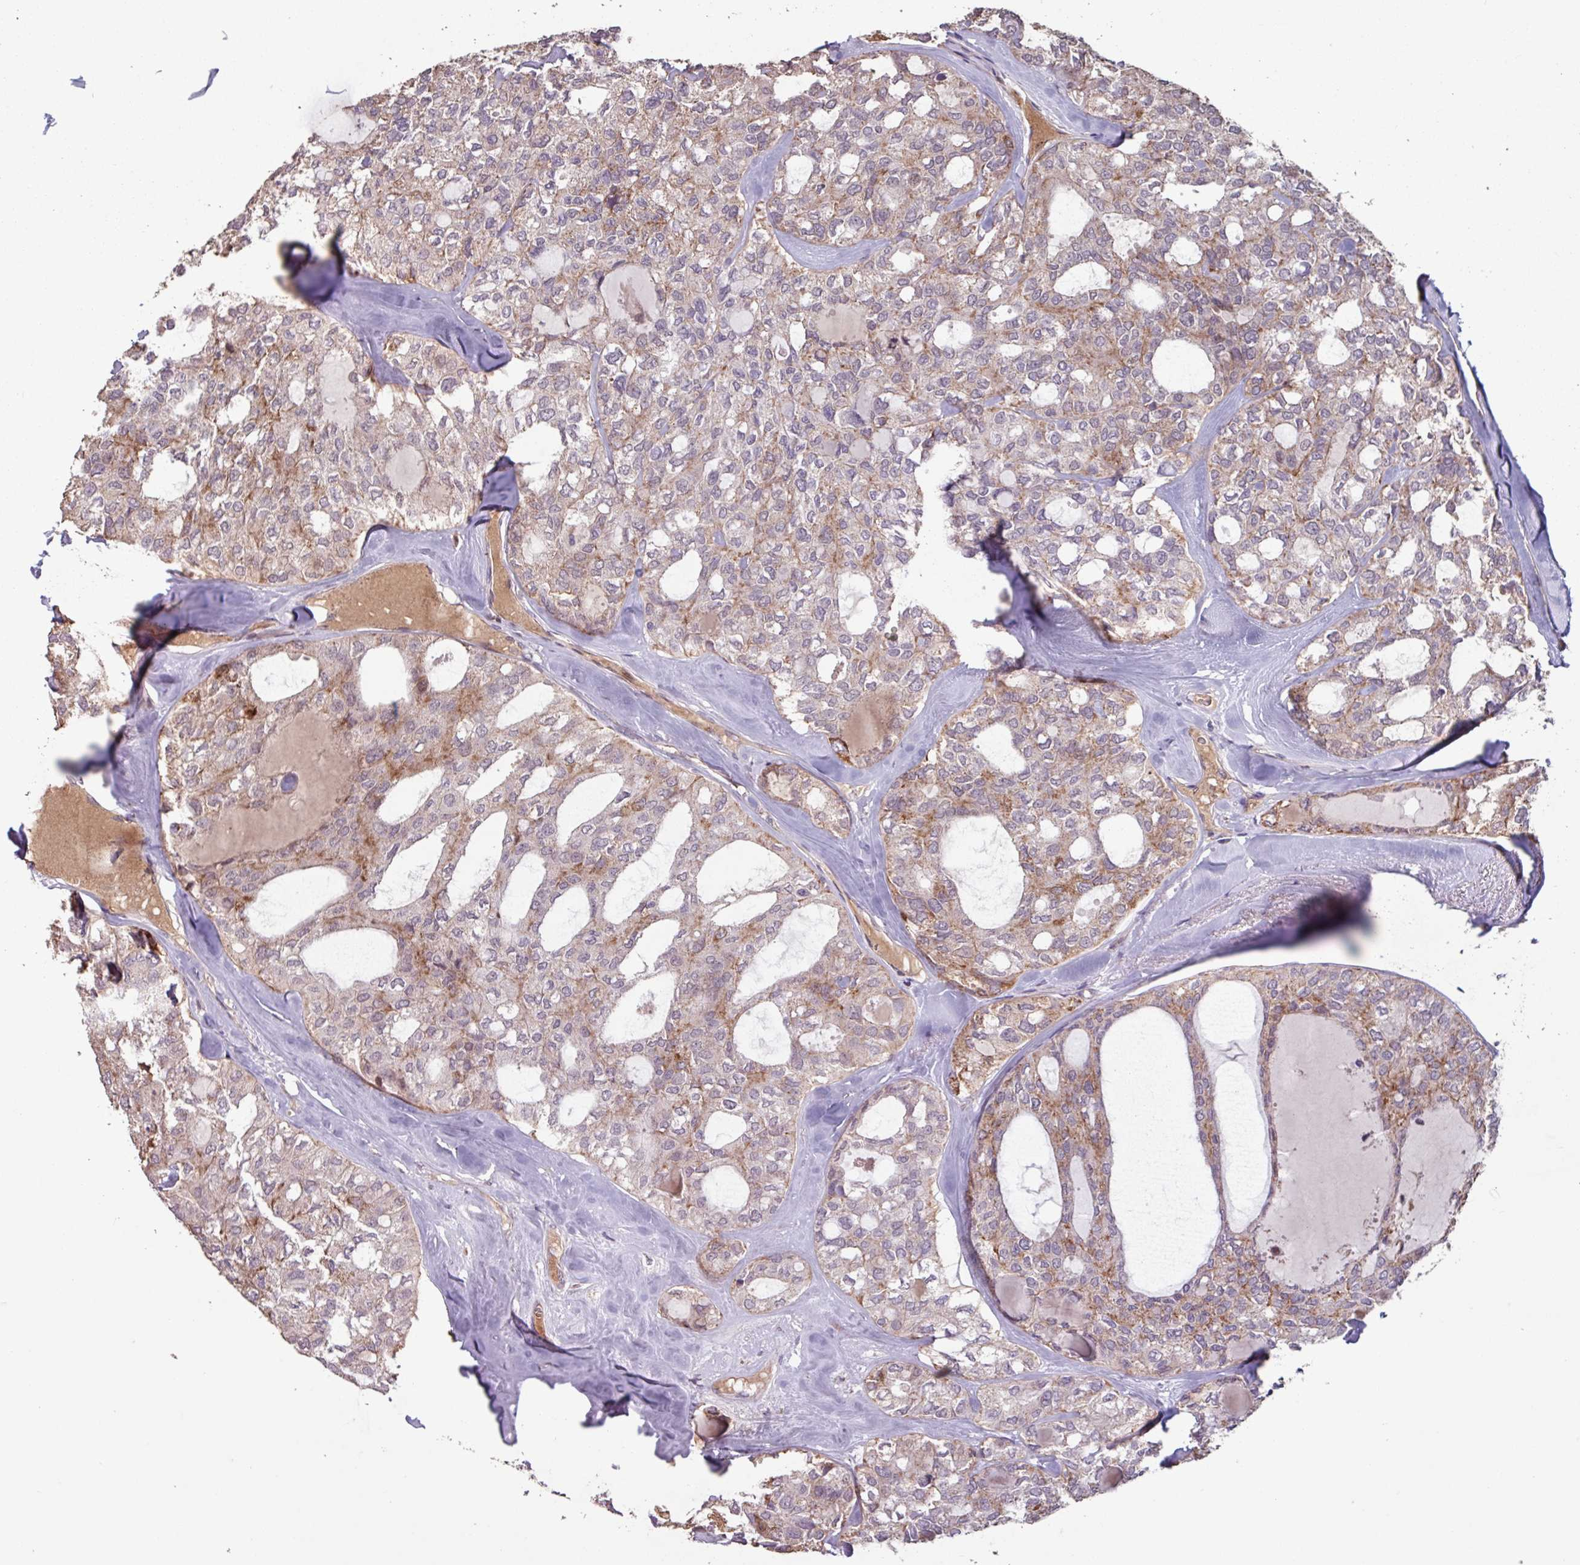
{"staining": {"intensity": "moderate", "quantity": "25%-75%", "location": "cytoplasmic/membranous"}, "tissue": "thyroid cancer", "cell_type": "Tumor cells", "image_type": "cancer", "snomed": [{"axis": "morphology", "description": "Follicular adenoma carcinoma, NOS"}, {"axis": "topography", "description": "Thyroid gland"}], "caption": "Immunohistochemistry (IHC) (DAB (3,3'-diaminobenzidine)) staining of thyroid cancer (follicular adenoma carcinoma) demonstrates moderate cytoplasmic/membranous protein staining in approximately 25%-75% of tumor cells.", "gene": "TMEM88", "patient": {"sex": "male", "age": 75}}